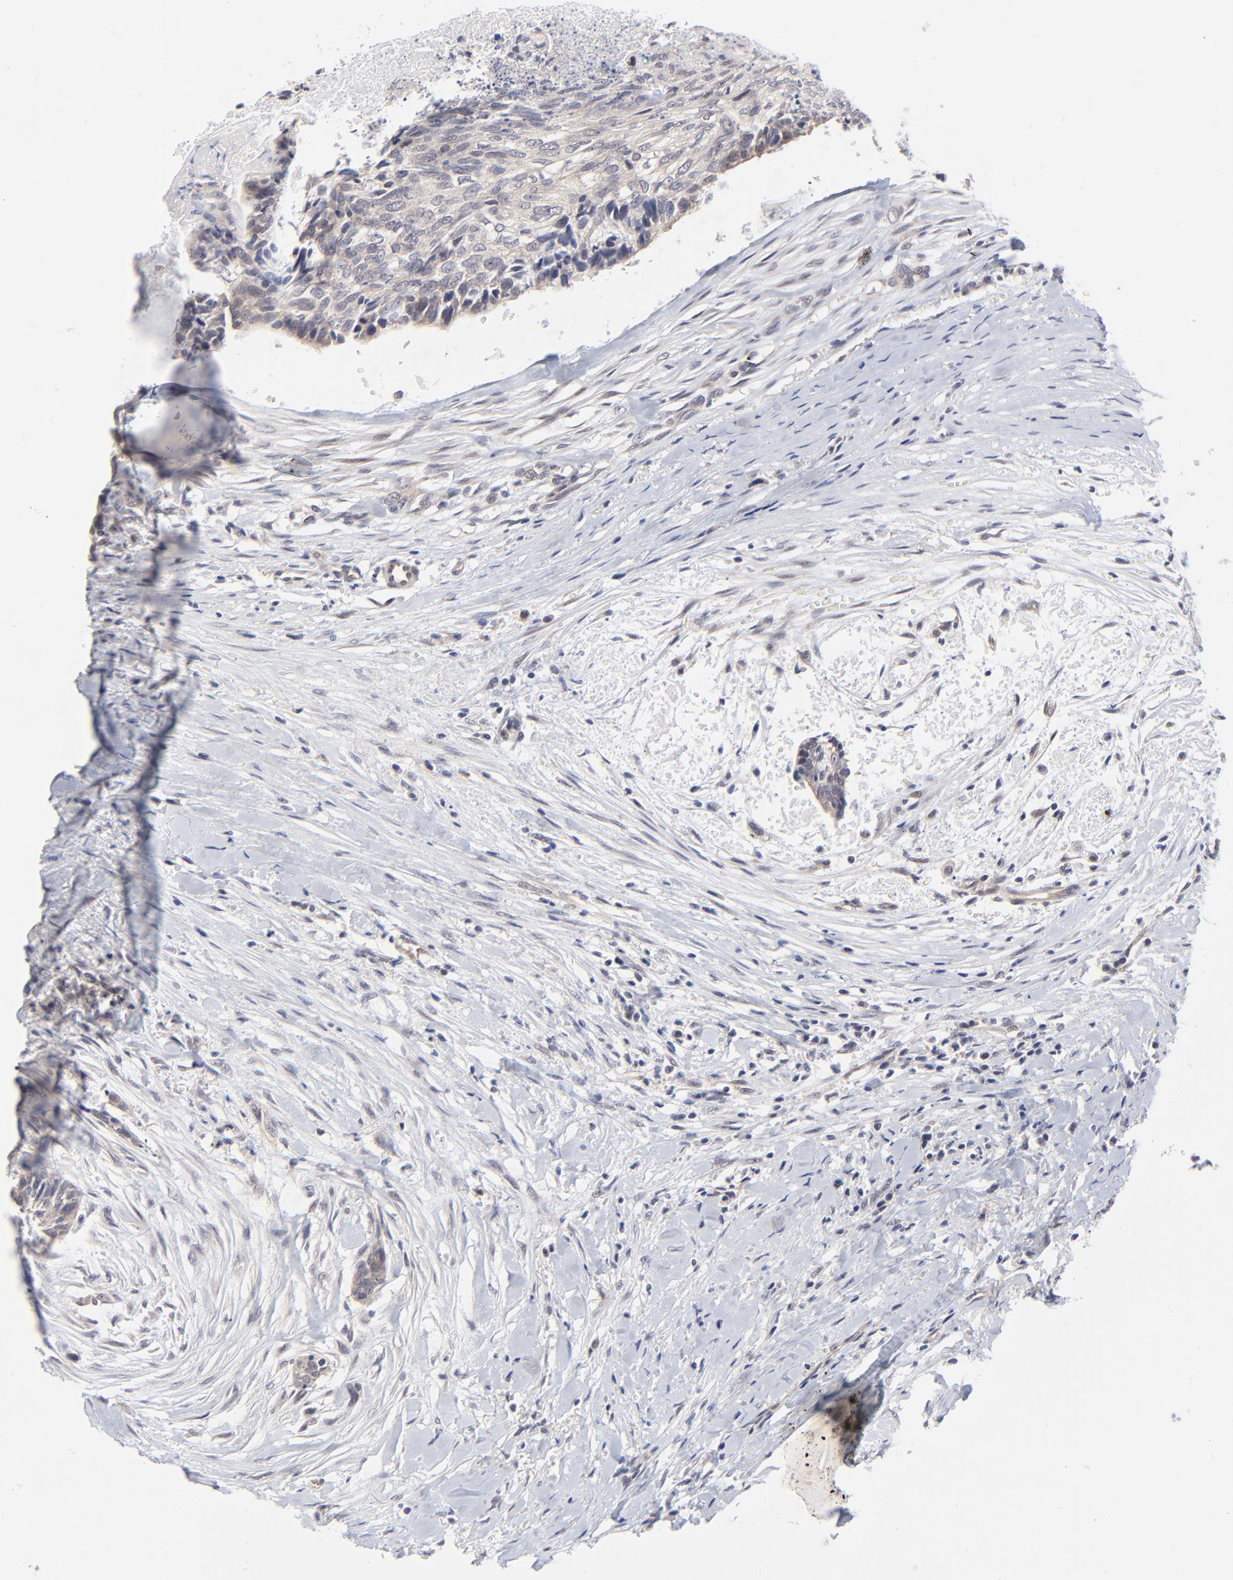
{"staining": {"intensity": "weak", "quantity": ">75%", "location": "cytoplasmic/membranous"}, "tissue": "head and neck cancer", "cell_type": "Tumor cells", "image_type": "cancer", "snomed": [{"axis": "morphology", "description": "Squamous cell carcinoma, NOS"}, {"axis": "topography", "description": "Salivary gland"}, {"axis": "topography", "description": "Head-Neck"}], "caption": "Immunohistochemistry (DAB) staining of head and neck squamous cell carcinoma demonstrates weak cytoplasmic/membranous protein expression in approximately >75% of tumor cells.", "gene": "FBXO8", "patient": {"sex": "male", "age": 70}}